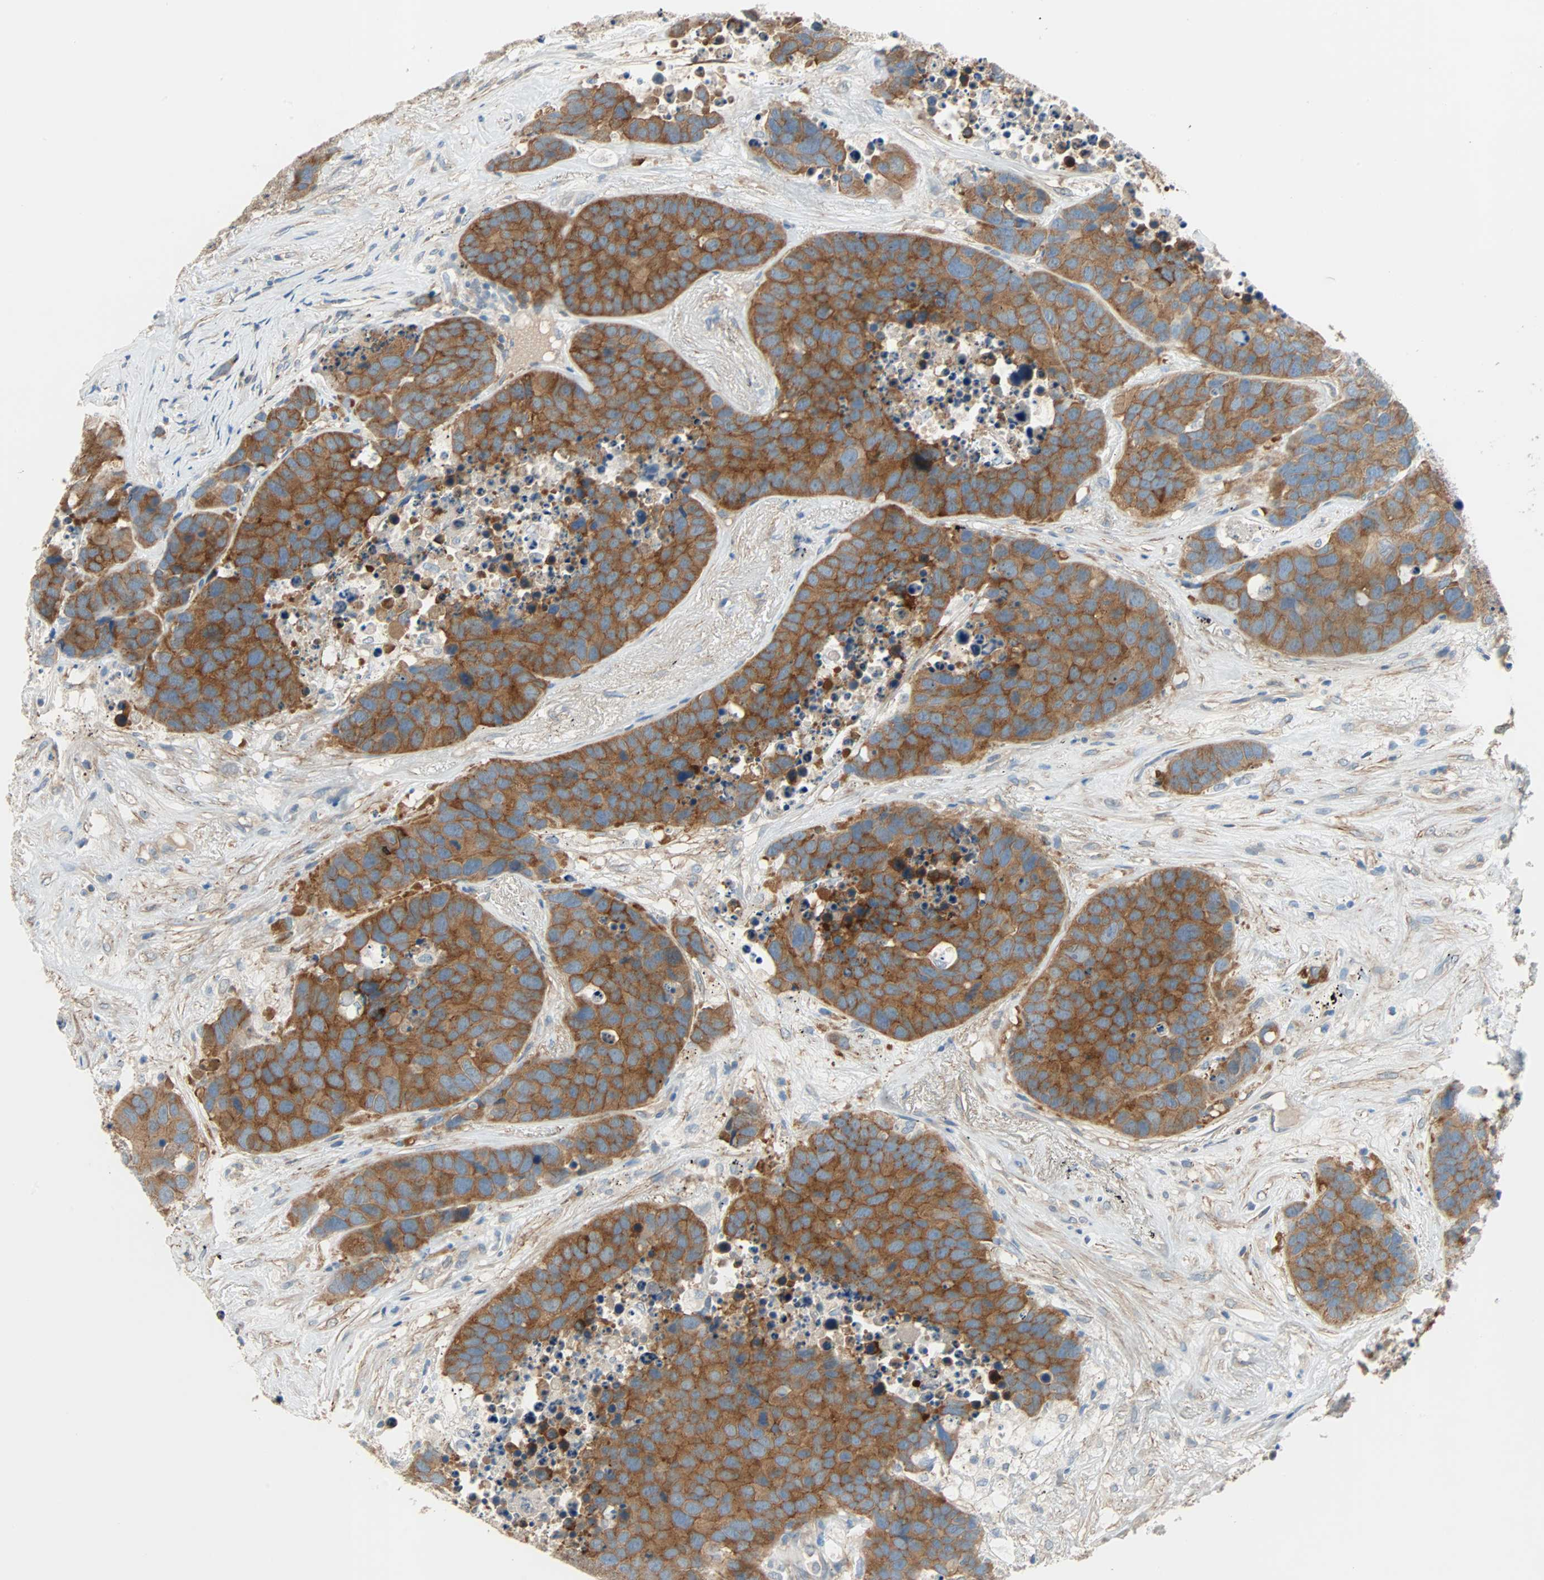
{"staining": {"intensity": "strong", "quantity": ">75%", "location": "cytoplasmic/membranous"}, "tissue": "carcinoid", "cell_type": "Tumor cells", "image_type": "cancer", "snomed": [{"axis": "morphology", "description": "Carcinoid, malignant, NOS"}, {"axis": "topography", "description": "Lung"}], "caption": "Human carcinoid (malignant) stained for a protein (brown) demonstrates strong cytoplasmic/membranous positive positivity in about >75% of tumor cells.", "gene": "TNFRSF12A", "patient": {"sex": "male", "age": 60}}